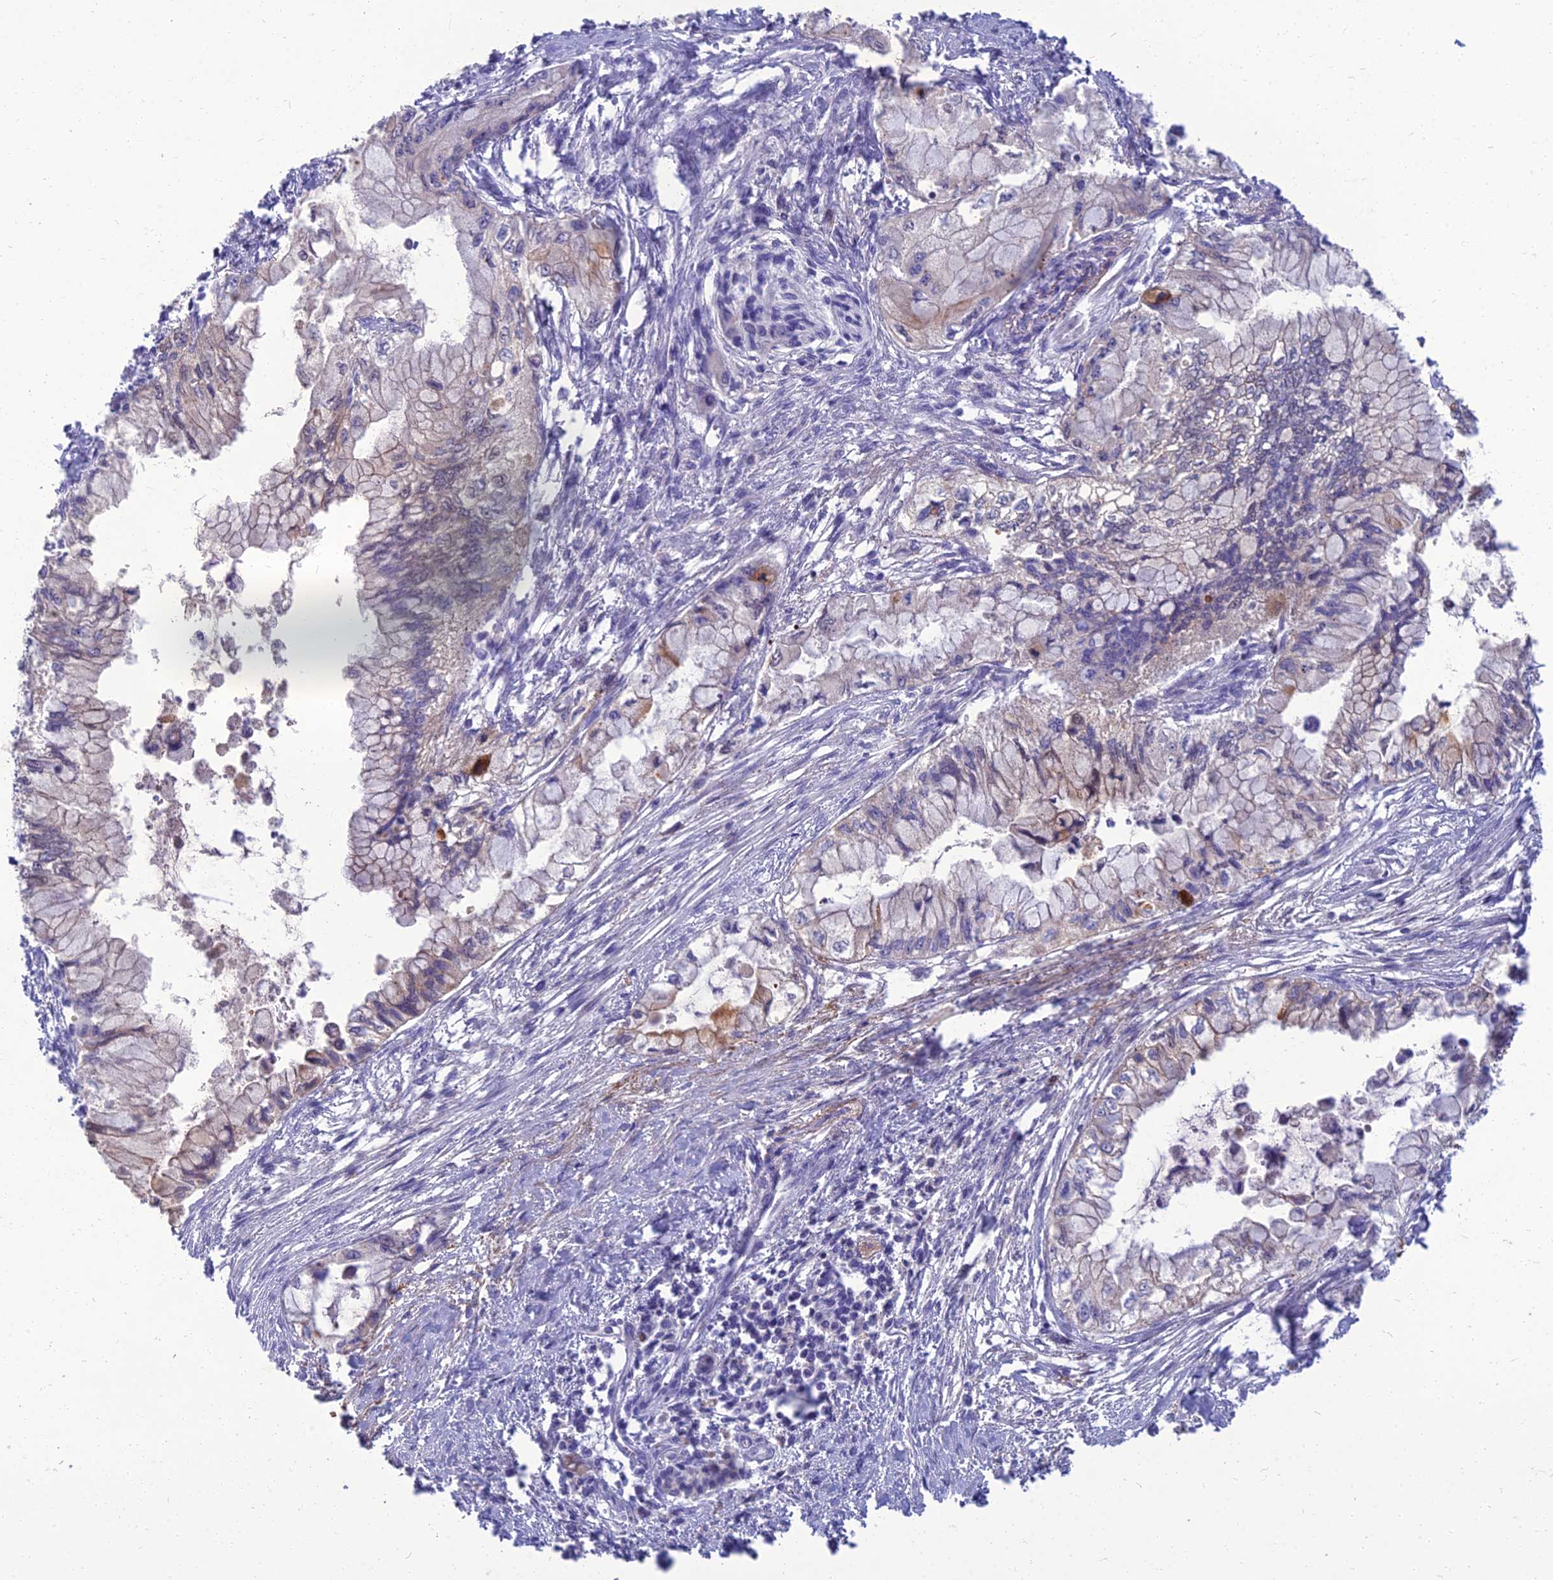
{"staining": {"intensity": "negative", "quantity": "none", "location": "none"}, "tissue": "pancreatic cancer", "cell_type": "Tumor cells", "image_type": "cancer", "snomed": [{"axis": "morphology", "description": "Adenocarcinoma, NOS"}, {"axis": "topography", "description": "Pancreas"}], "caption": "Tumor cells are negative for protein expression in human adenocarcinoma (pancreatic).", "gene": "SPTLC3", "patient": {"sex": "male", "age": 48}}